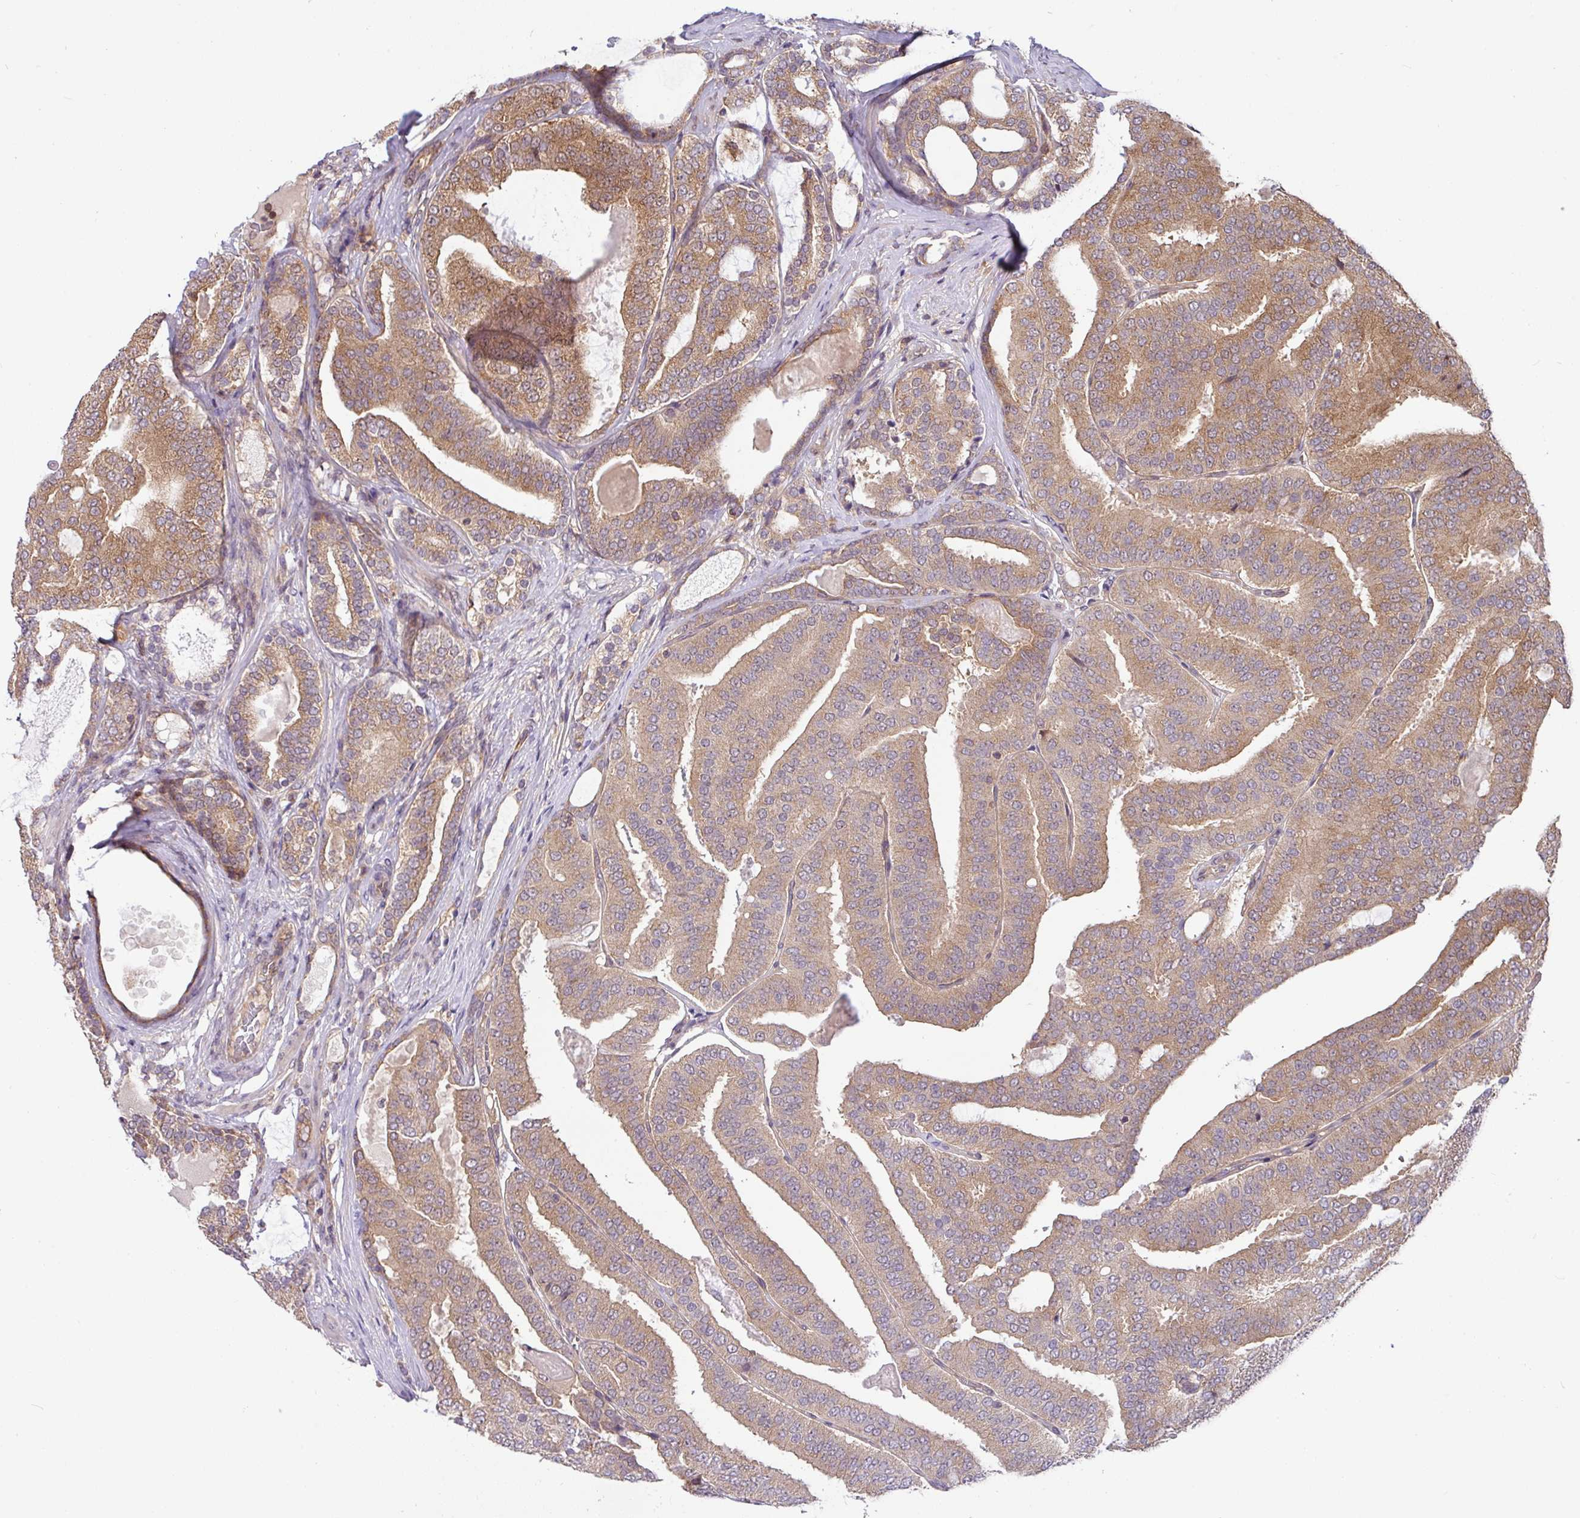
{"staining": {"intensity": "moderate", "quantity": "25%-75%", "location": "cytoplasmic/membranous"}, "tissue": "prostate cancer", "cell_type": "Tumor cells", "image_type": "cancer", "snomed": [{"axis": "morphology", "description": "Adenocarcinoma, High grade"}, {"axis": "topography", "description": "Prostate"}], "caption": "Human prostate cancer stained with a brown dye shows moderate cytoplasmic/membranous positive expression in about 25%-75% of tumor cells.", "gene": "SHB", "patient": {"sex": "male", "age": 65}}